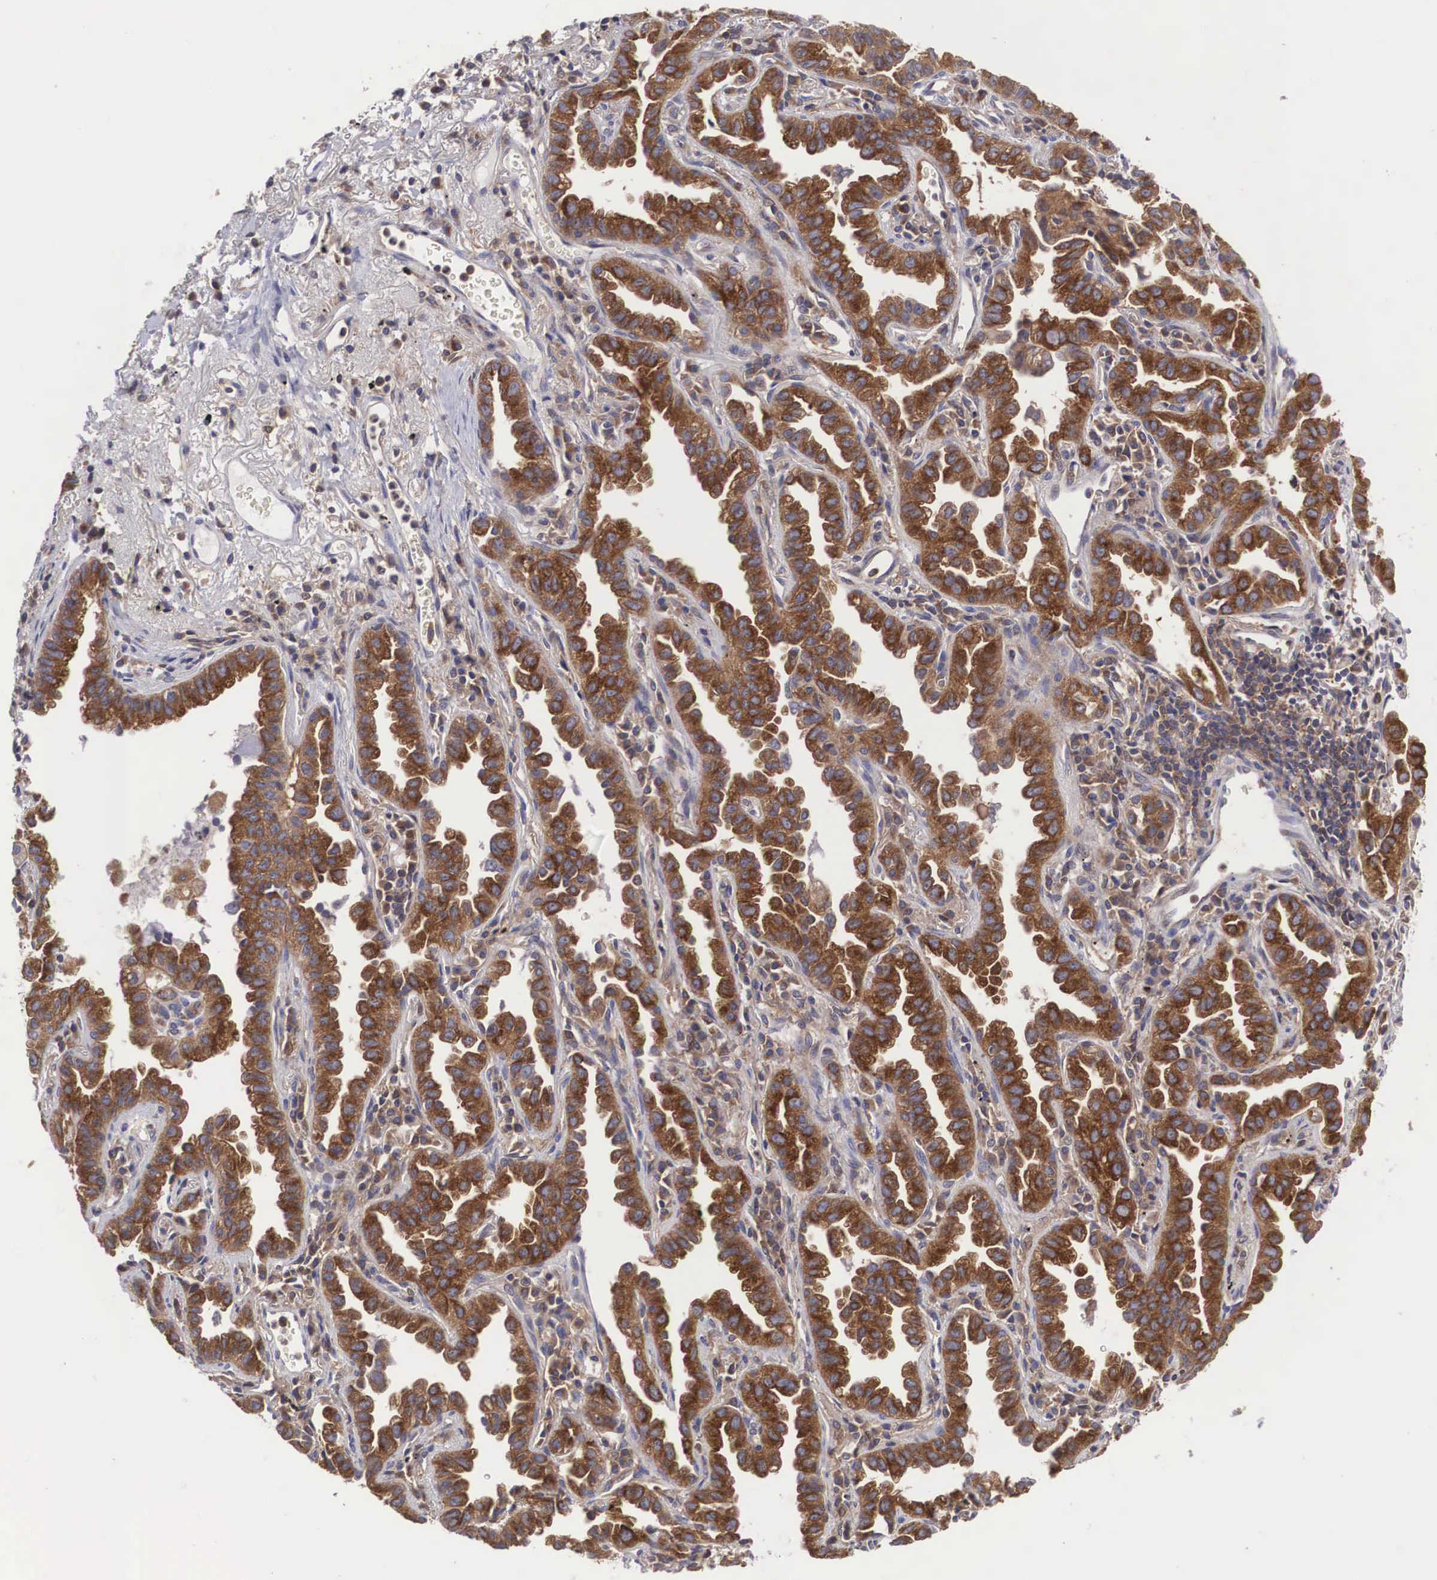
{"staining": {"intensity": "moderate", "quantity": ">75%", "location": "cytoplasmic/membranous"}, "tissue": "lung cancer", "cell_type": "Tumor cells", "image_type": "cancer", "snomed": [{"axis": "morphology", "description": "Adenocarcinoma, NOS"}, {"axis": "topography", "description": "Lung"}], "caption": "High-power microscopy captured an immunohistochemistry micrograph of lung cancer, revealing moderate cytoplasmic/membranous expression in approximately >75% of tumor cells.", "gene": "GRIPAP1", "patient": {"sex": "female", "age": 50}}